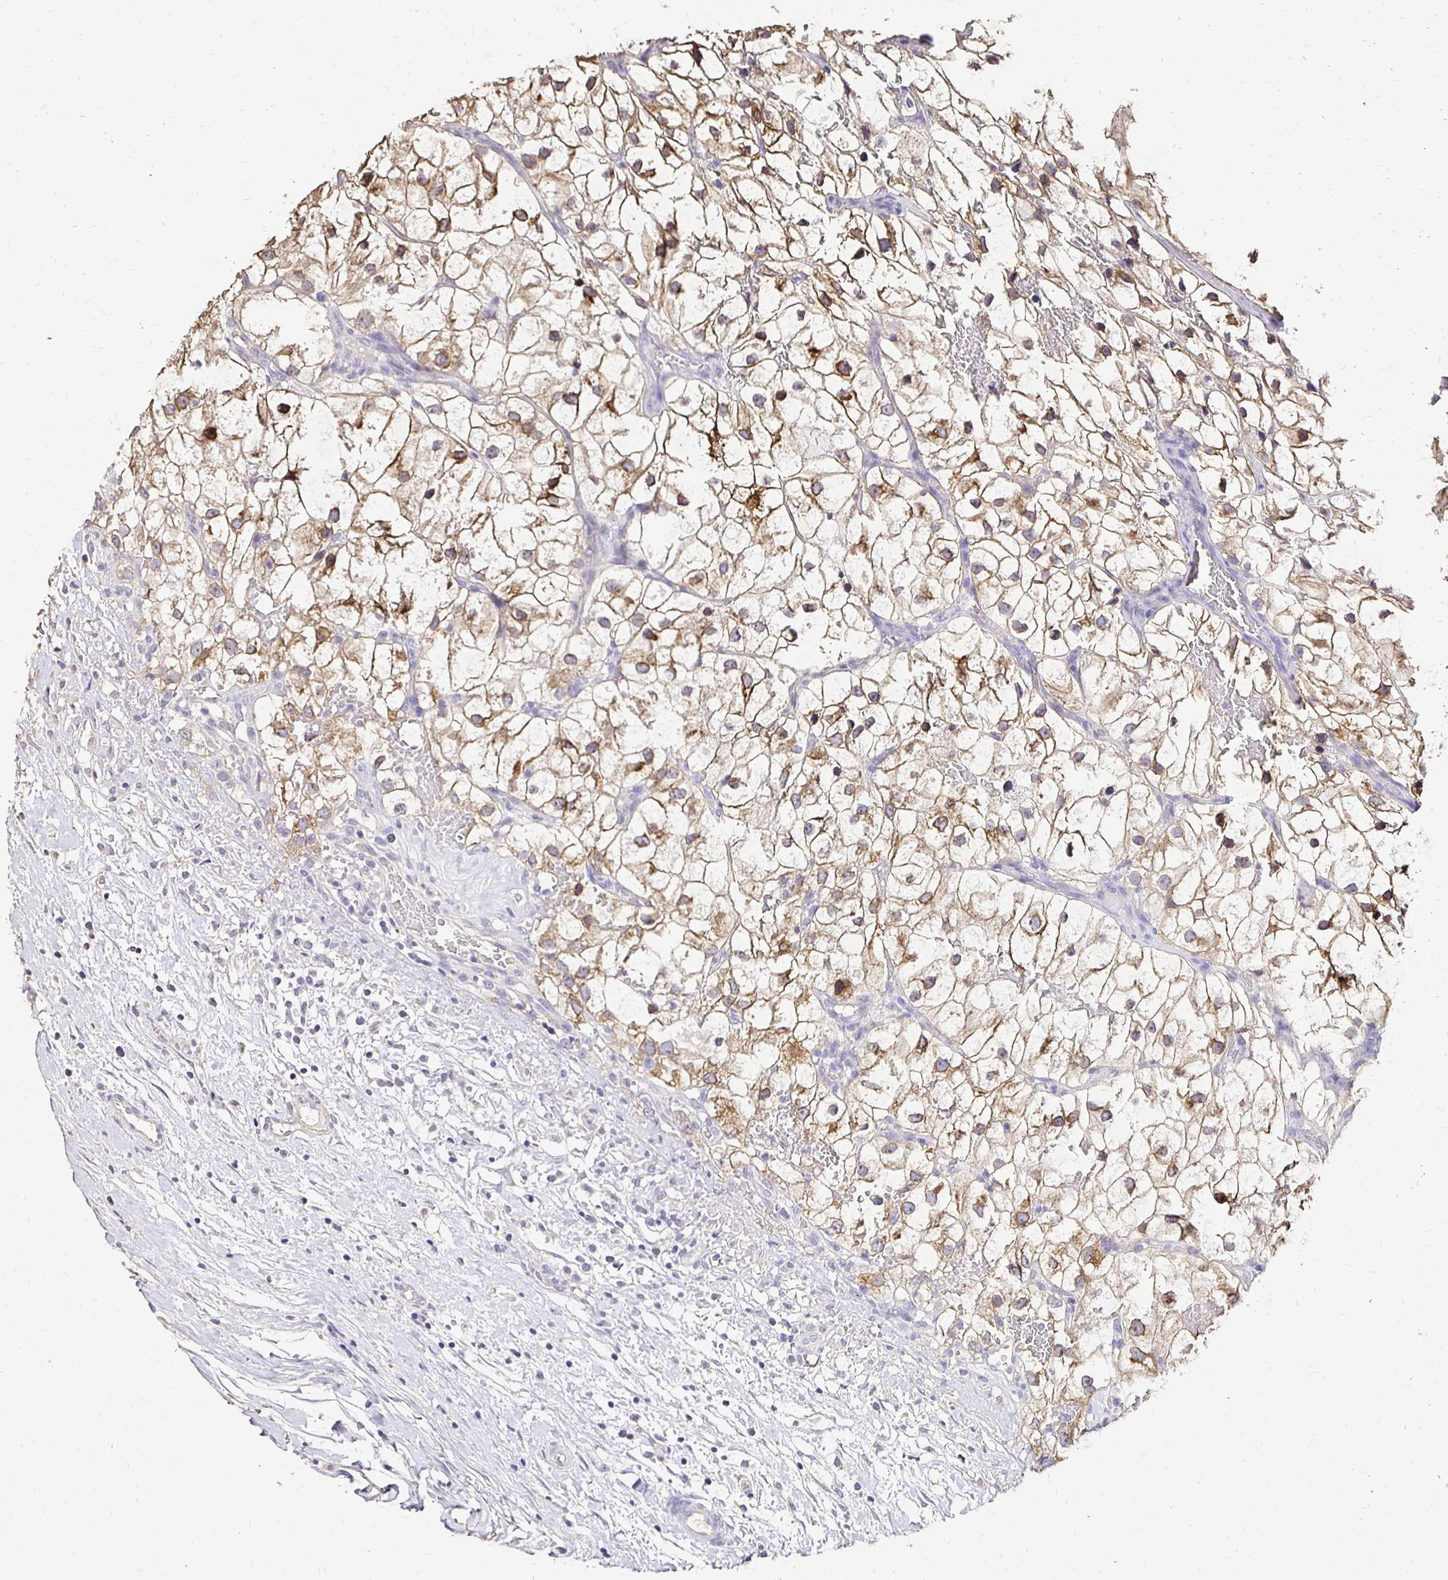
{"staining": {"intensity": "moderate", "quantity": ">75%", "location": "cytoplasmic/membranous"}, "tissue": "renal cancer", "cell_type": "Tumor cells", "image_type": "cancer", "snomed": [{"axis": "morphology", "description": "Adenocarcinoma, NOS"}, {"axis": "topography", "description": "Kidney"}], "caption": "The immunohistochemical stain shows moderate cytoplasmic/membranous expression in tumor cells of adenocarcinoma (renal) tissue.", "gene": "UGT1A6", "patient": {"sex": "male", "age": 59}}